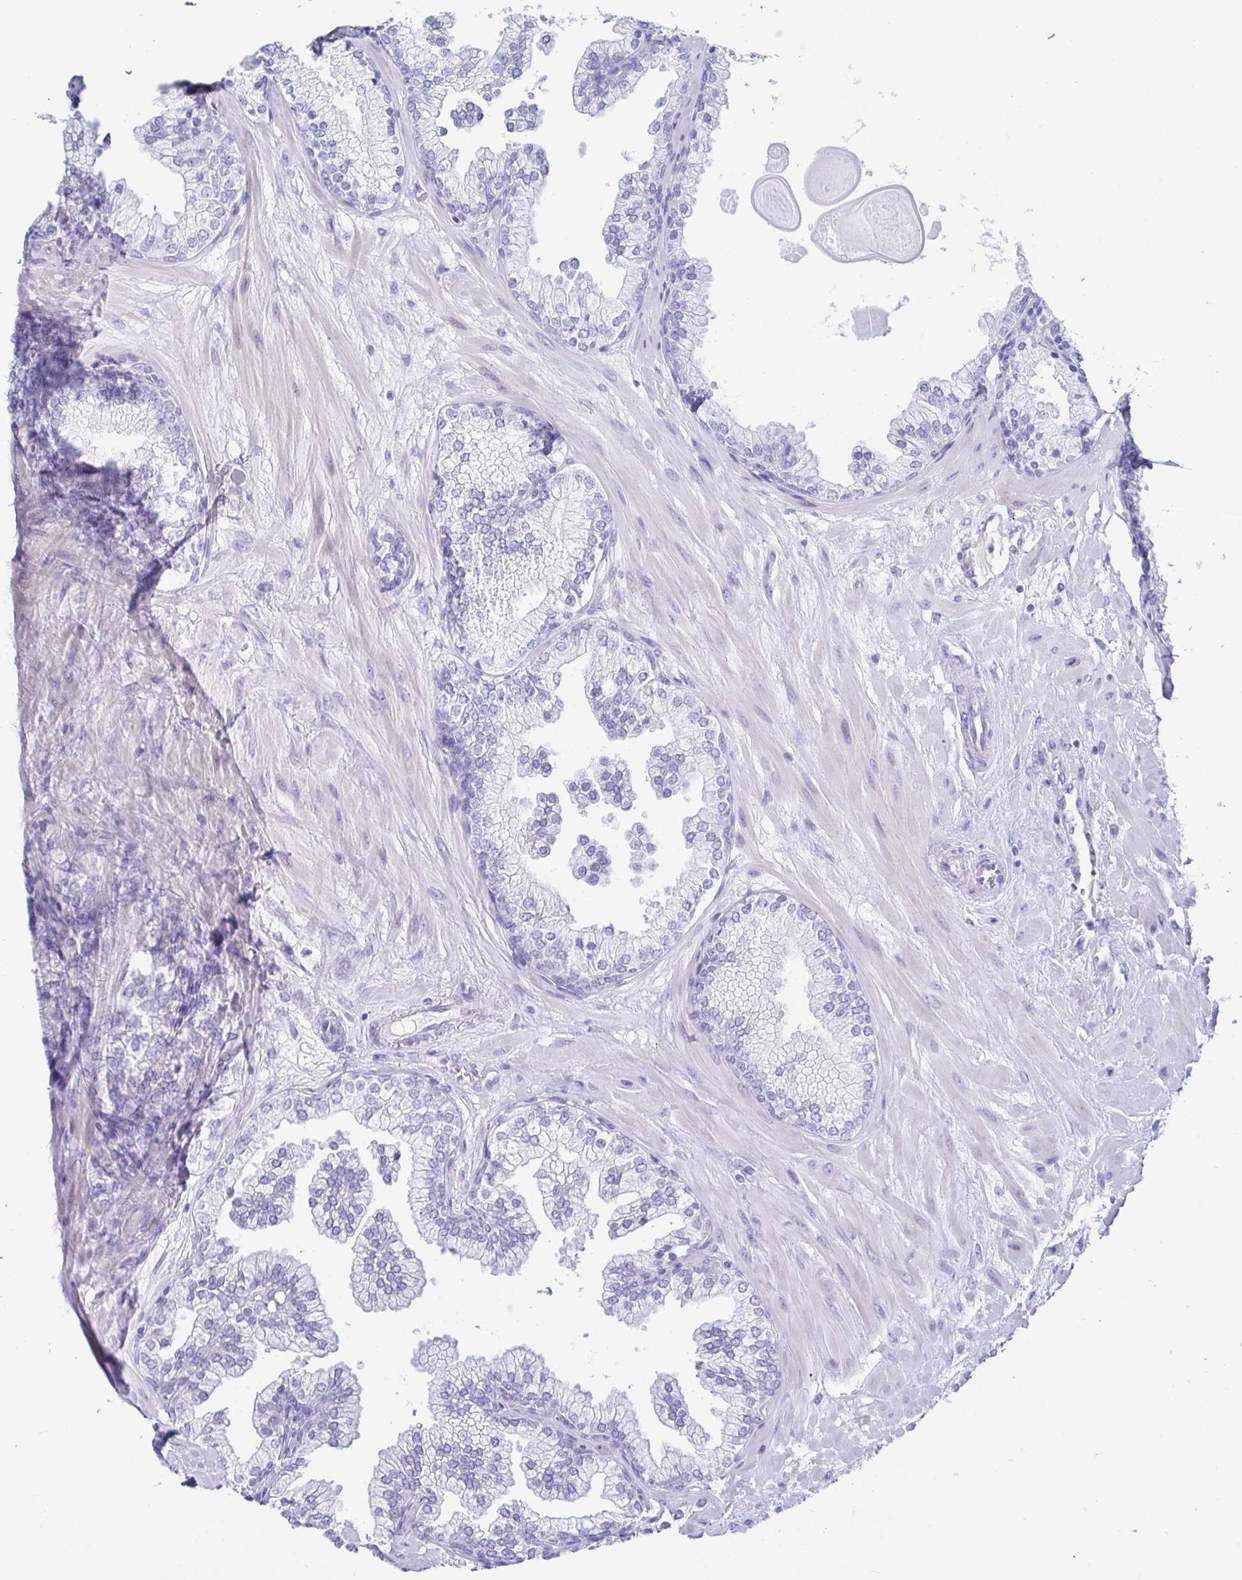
{"staining": {"intensity": "negative", "quantity": "none", "location": "none"}, "tissue": "prostate", "cell_type": "Glandular cells", "image_type": "normal", "snomed": [{"axis": "morphology", "description": "Normal tissue, NOS"}, {"axis": "topography", "description": "Prostate"}, {"axis": "topography", "description": "Peripheral nerve tissue"}], "caption": "High power microscopy histopathology image of an immunohistochemistry image of unremarkable prostate, revealing no significant expression in glandular cells. (DAB IHC with hematoxylin counter stain).", "gene": "PINLYP", "patient": {"sex": "male", "age": 61}}